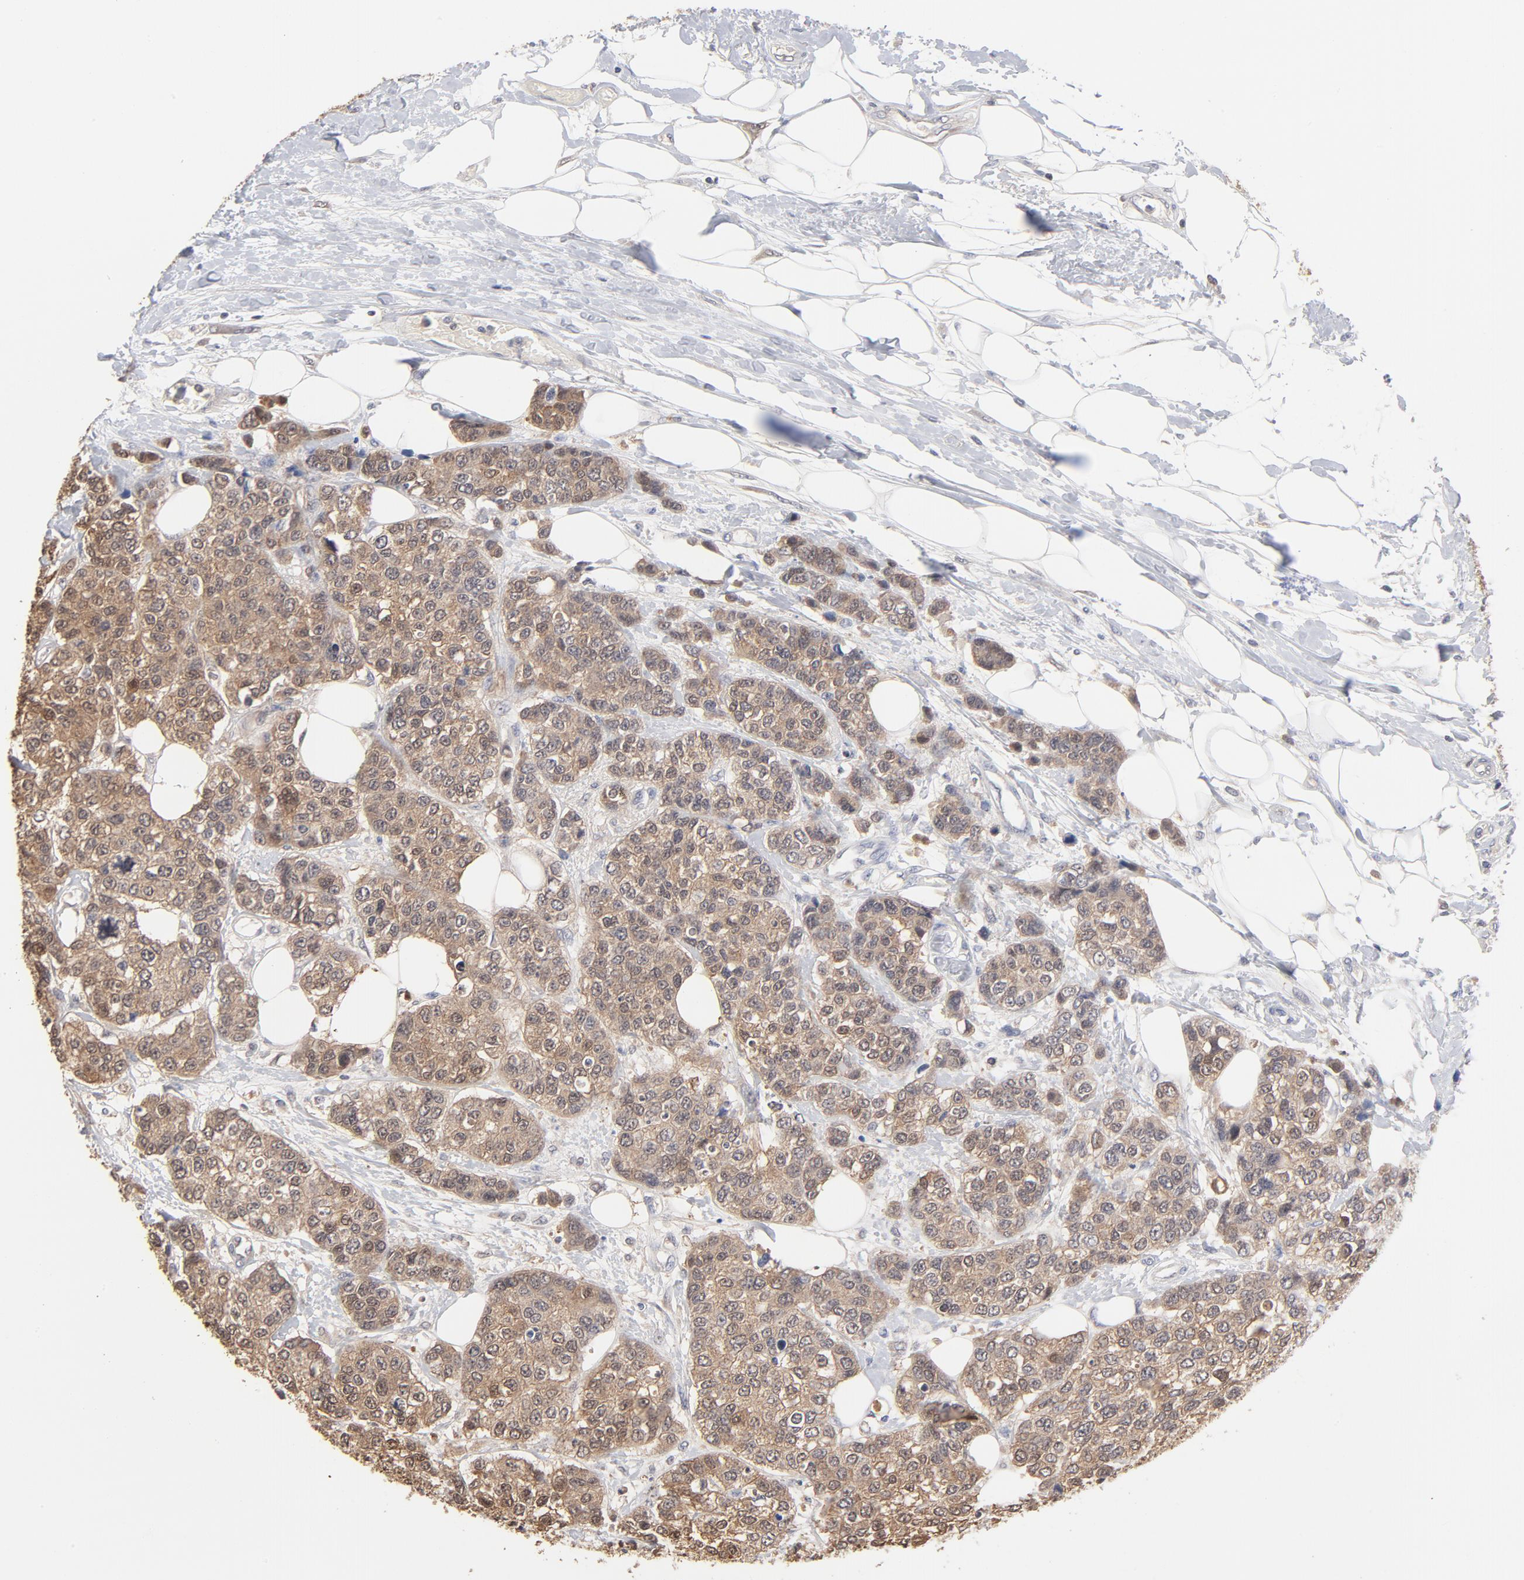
{"staining": {"intensity": "moderate", "quantity": ">75%", "location": "cytoplasmic/membranous"}, "tissue": "breast cancer", "cell_type": "Tumor cells", "image_type": "cancer", "snomed": [{"axis": "morphology", "description": "Duct carcinoma"}, {"axis": "topography", "description": "Breast"}], "caption": "IHC staining of breast cancer, which exhibits medium levels of moderate cytoplasmic/membranous staining in about >75% of tumor cells indicating moderate cytoplasmic/membranous protein expression. The staining was performed using DAB (brown) for protein detection and nuclei were counterstained in hematoxylin (blue).", "gene": "MIF", "patient": {"sex": "female", "age": 51}}